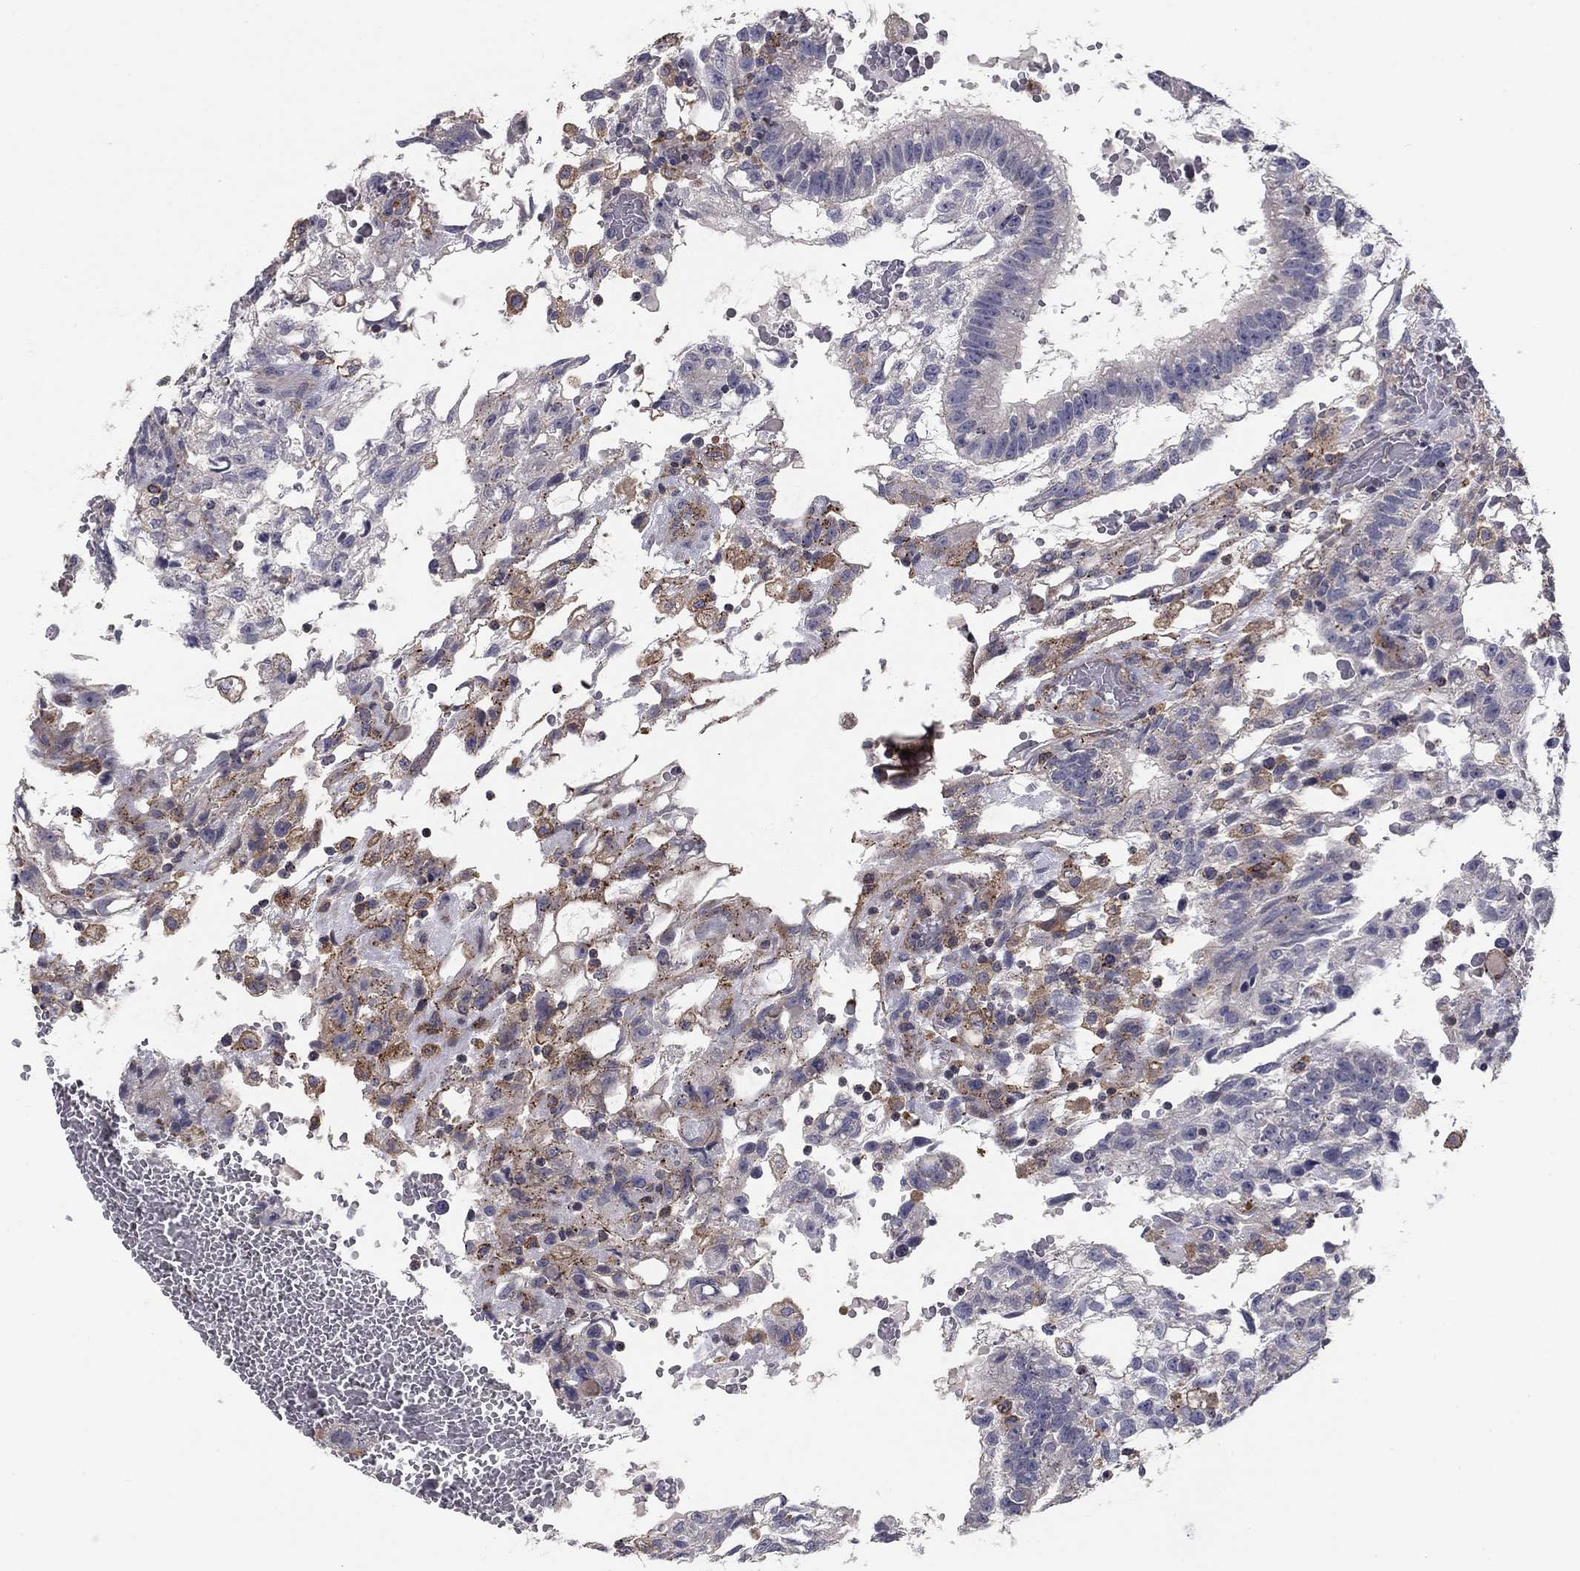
{"staining": {"intensity": "negative", "quantity": "none", "location": "none"}, "tissue": "testis cancer", "cell_type": "Tumor cells", "image_type": "cancer", "snomed": [{"axis": "morphology", "description": "Carcinoma, Embryonal, NOS"}, {"axis": "topography", "description": "Testis"}], "caption": "DAB (3,3'-diaminobenzidine) immunohistochemical staining of testis embryonal carcinoma reveals no significant staining in tumor cells.", "gene": "PLCB2", "patient": {"sex": "male", "age": 32}}